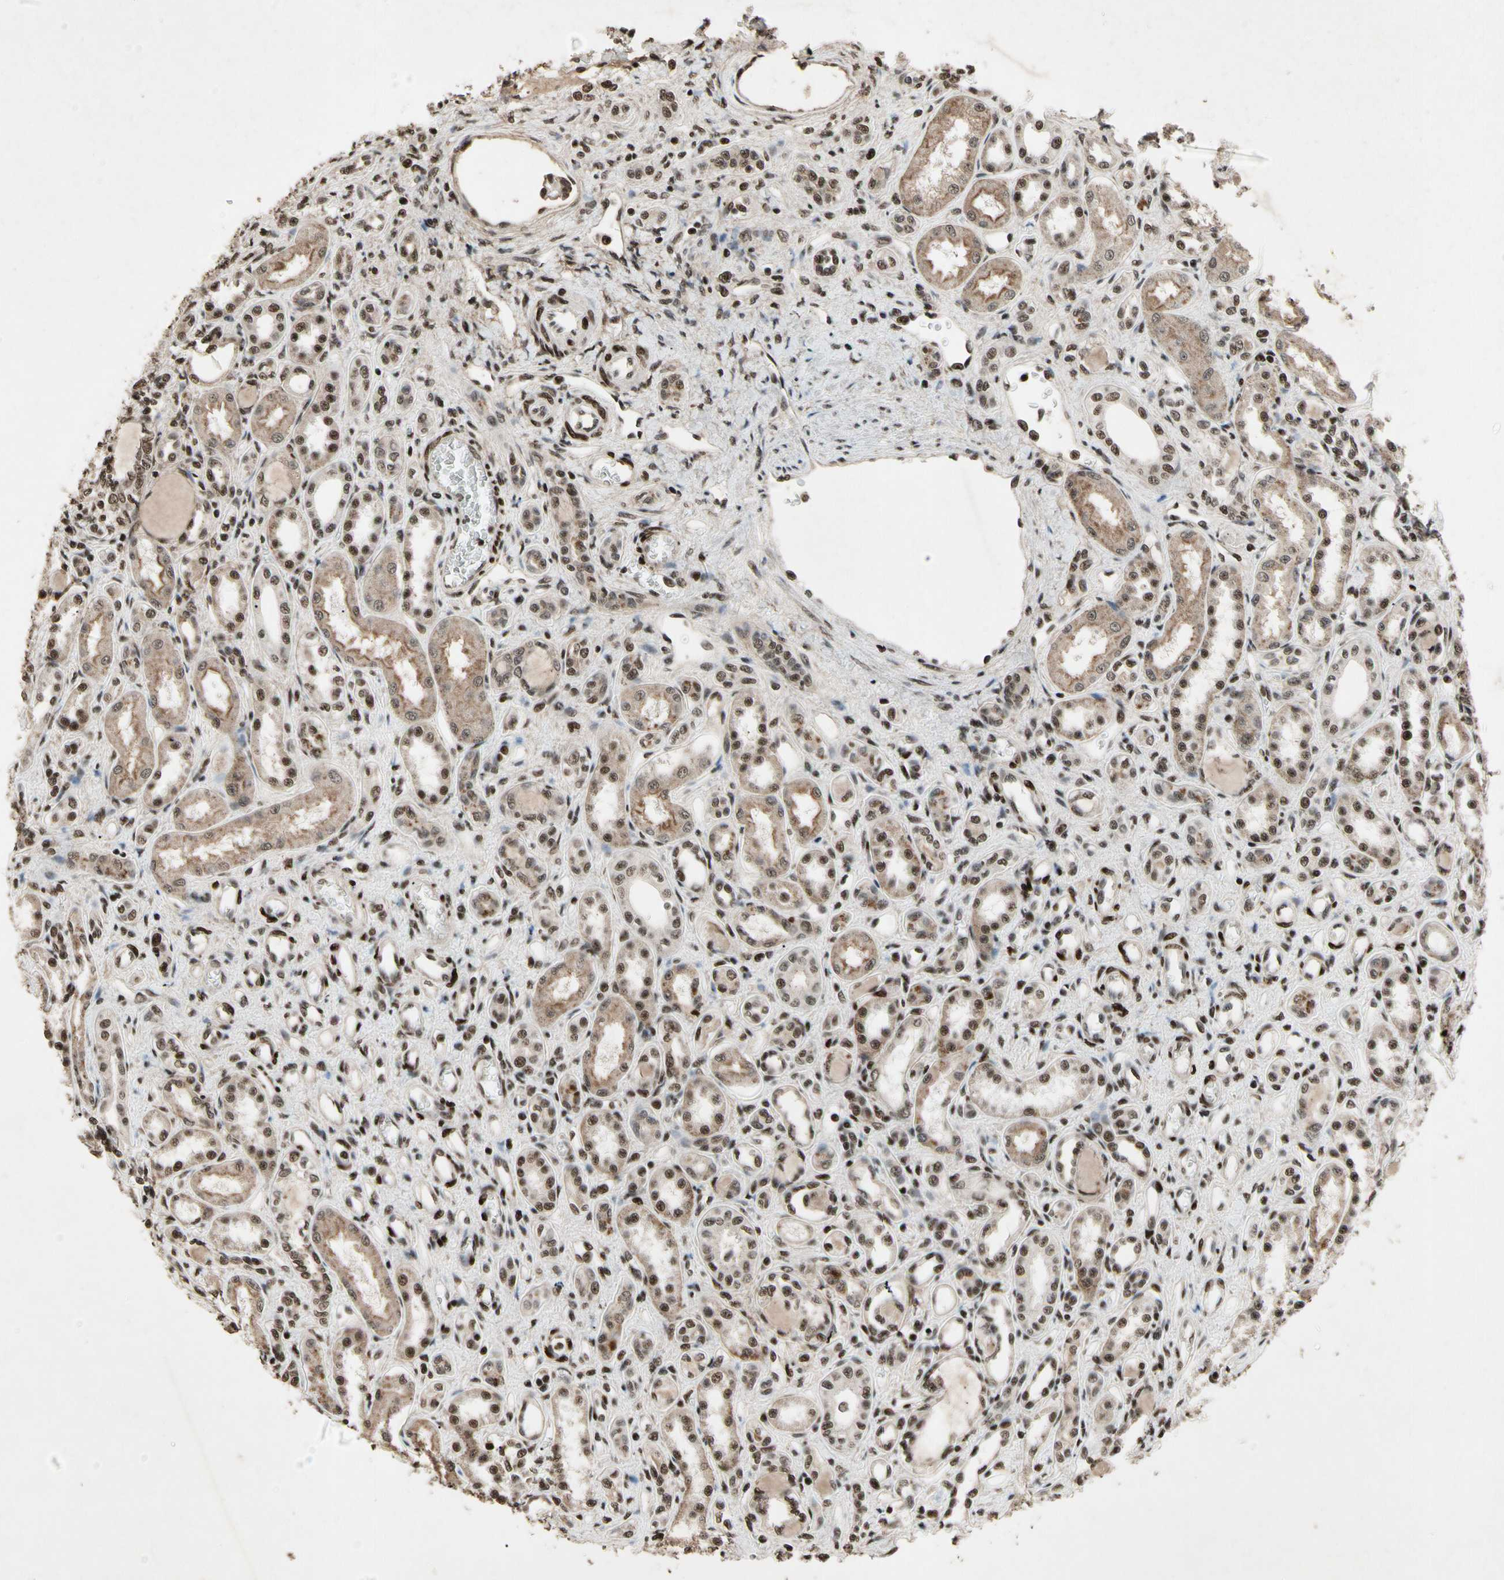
{"staining": {"intensity": "strong", "quantity": ">75%", "location": "nuclear"}, "tissue": "kidney", "cell_type": "Cells in glomeruli", "image_type": "normal", "snomed": [{"axis": "morphology", "description": "Normal tissue, NOS"}, {"axis": "topography", "description": "Kidney"}], "caption": "A histopathology image of kidney stained for a protein shows strong nuclear brown staining in cells in glomeruli.", "gene": "TBX2", "patient": {"sex": "male", "age": 7}}